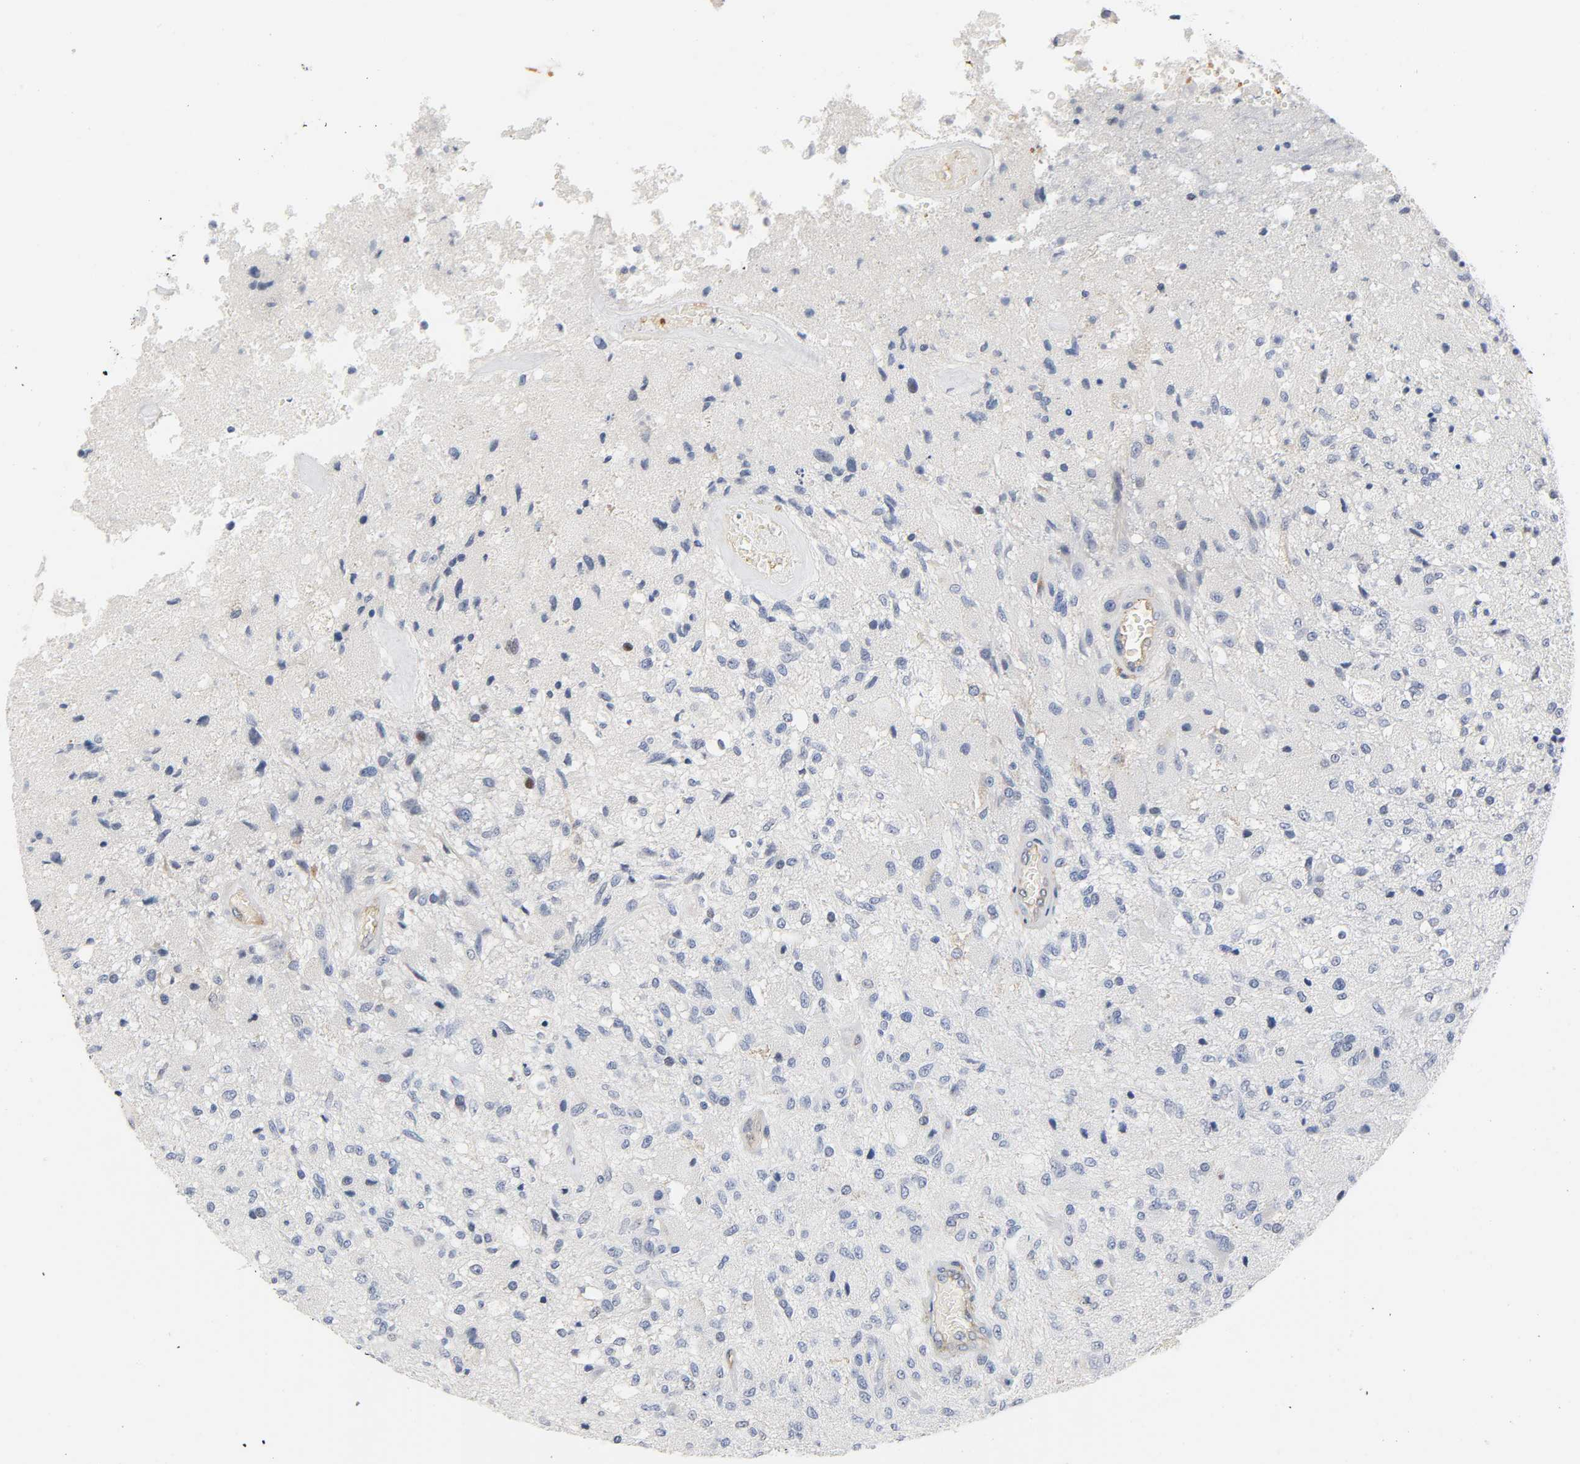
{"staining": {"intensity": "negative", "quantity": "none", "location": "none"}, "tissue": "glioma", "cell_type": "Tumor cells", "image_type": "cancer", "snomed": [{"axis": "morphology", "description": "Normal tissue, NOS"}, {"axis": "morphology", "description": "Glioma, malignant, High grade"}, {"axis": "topography", "description": "Cerebral cortex"}], "caption": "The micrograph reveals no staining of tumor cells in high-grade glioma (malignant). (DAB (3,3'-diaminobenzidine) IHC with hematoxylin counter stain).", "gene": "CD2AP", "patient": {"sex": "male", "age": 77}}